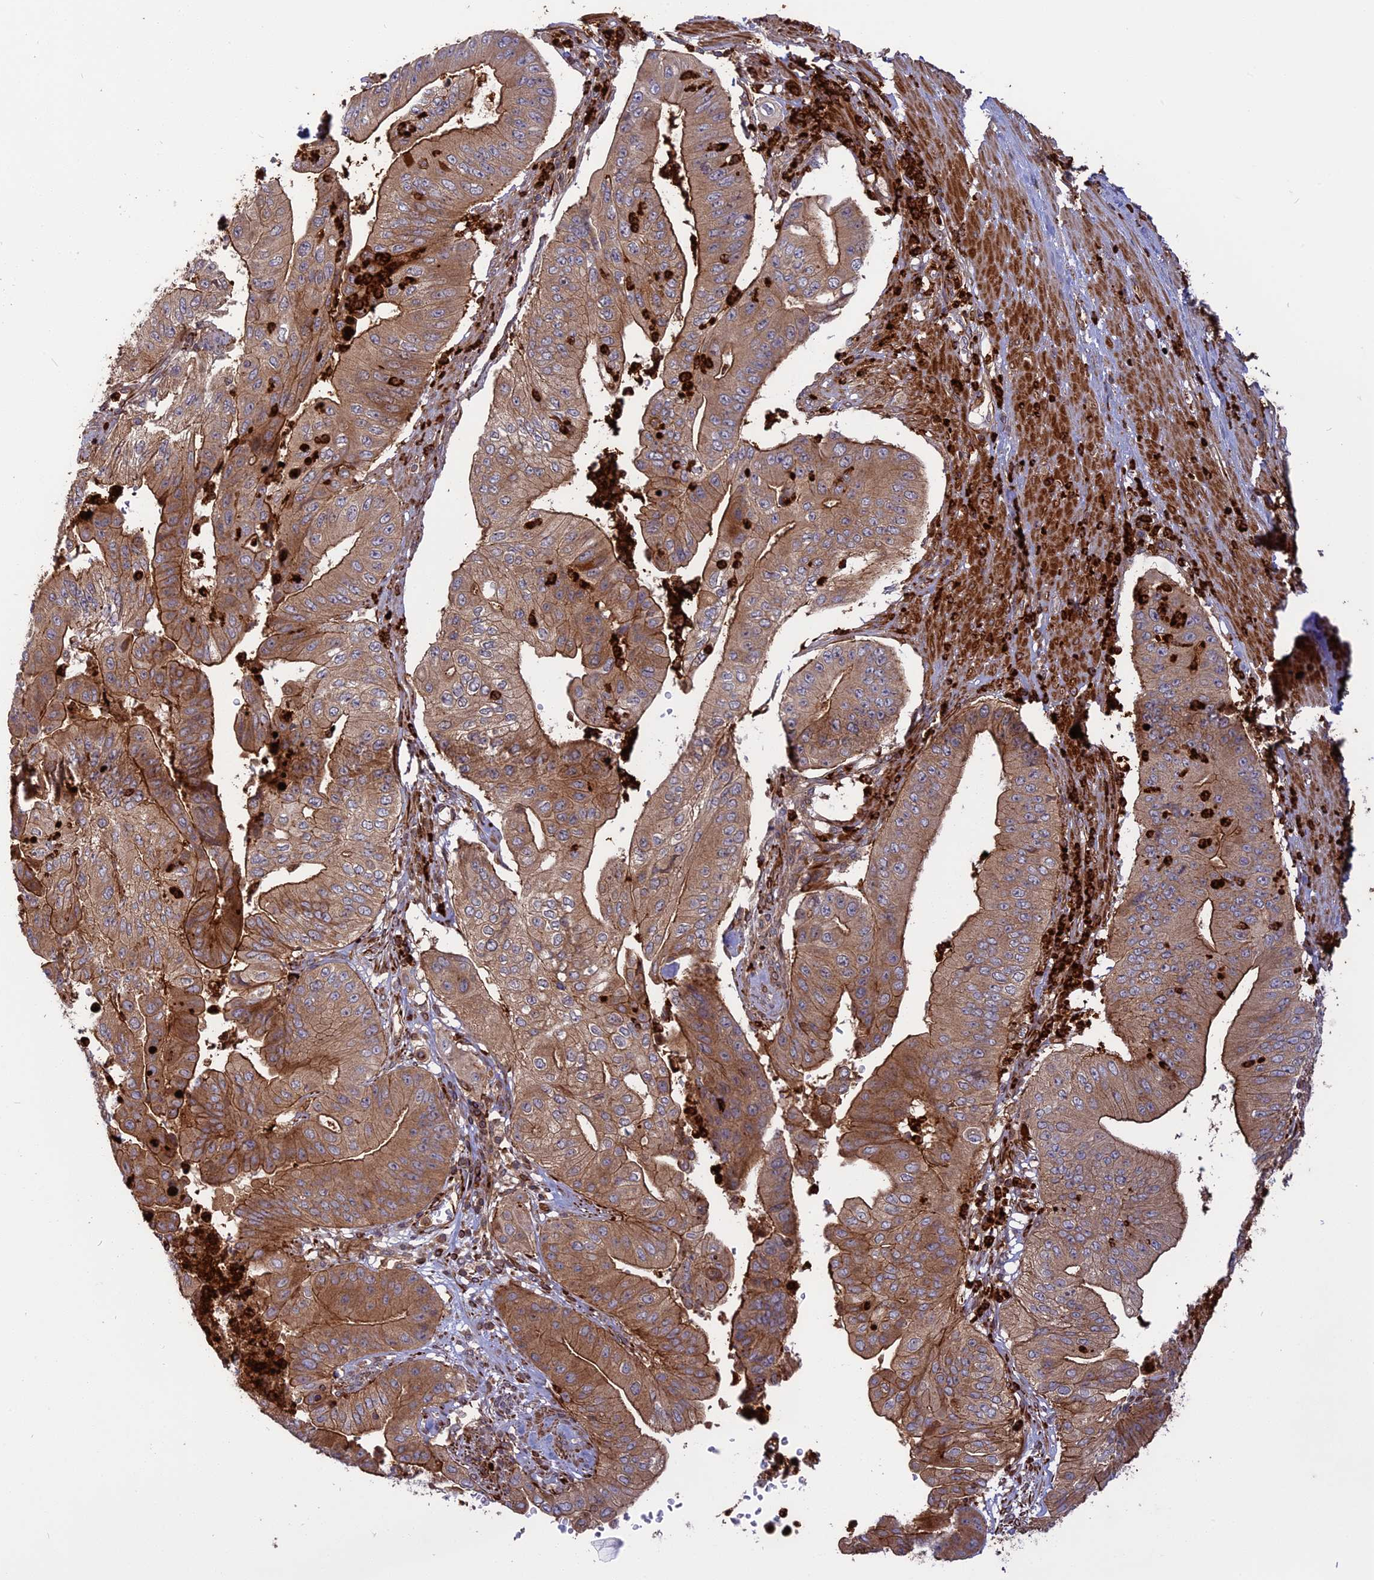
{"staining": {"intensity": "strong", "quantity": ">75%", "location": "cytoplasmic/membranous"}, "tissue": "pancreatic cancer", "cell_type": "Tumor cells", "image_type": "cancer", "snomed": [{"axis": "morphology", "description": "Adenocarcinoma, NOS"}, {"axis": "topography", "description": "Pancreas"}], "caption": "This is a photomicrograph of IHC staining of pancreatic cancer, which shows strong staining in the cytoplasmic/membranous of tumor cells.", "gene": "PHLDB3", "patient": {"sex": "female", "age": 77}}